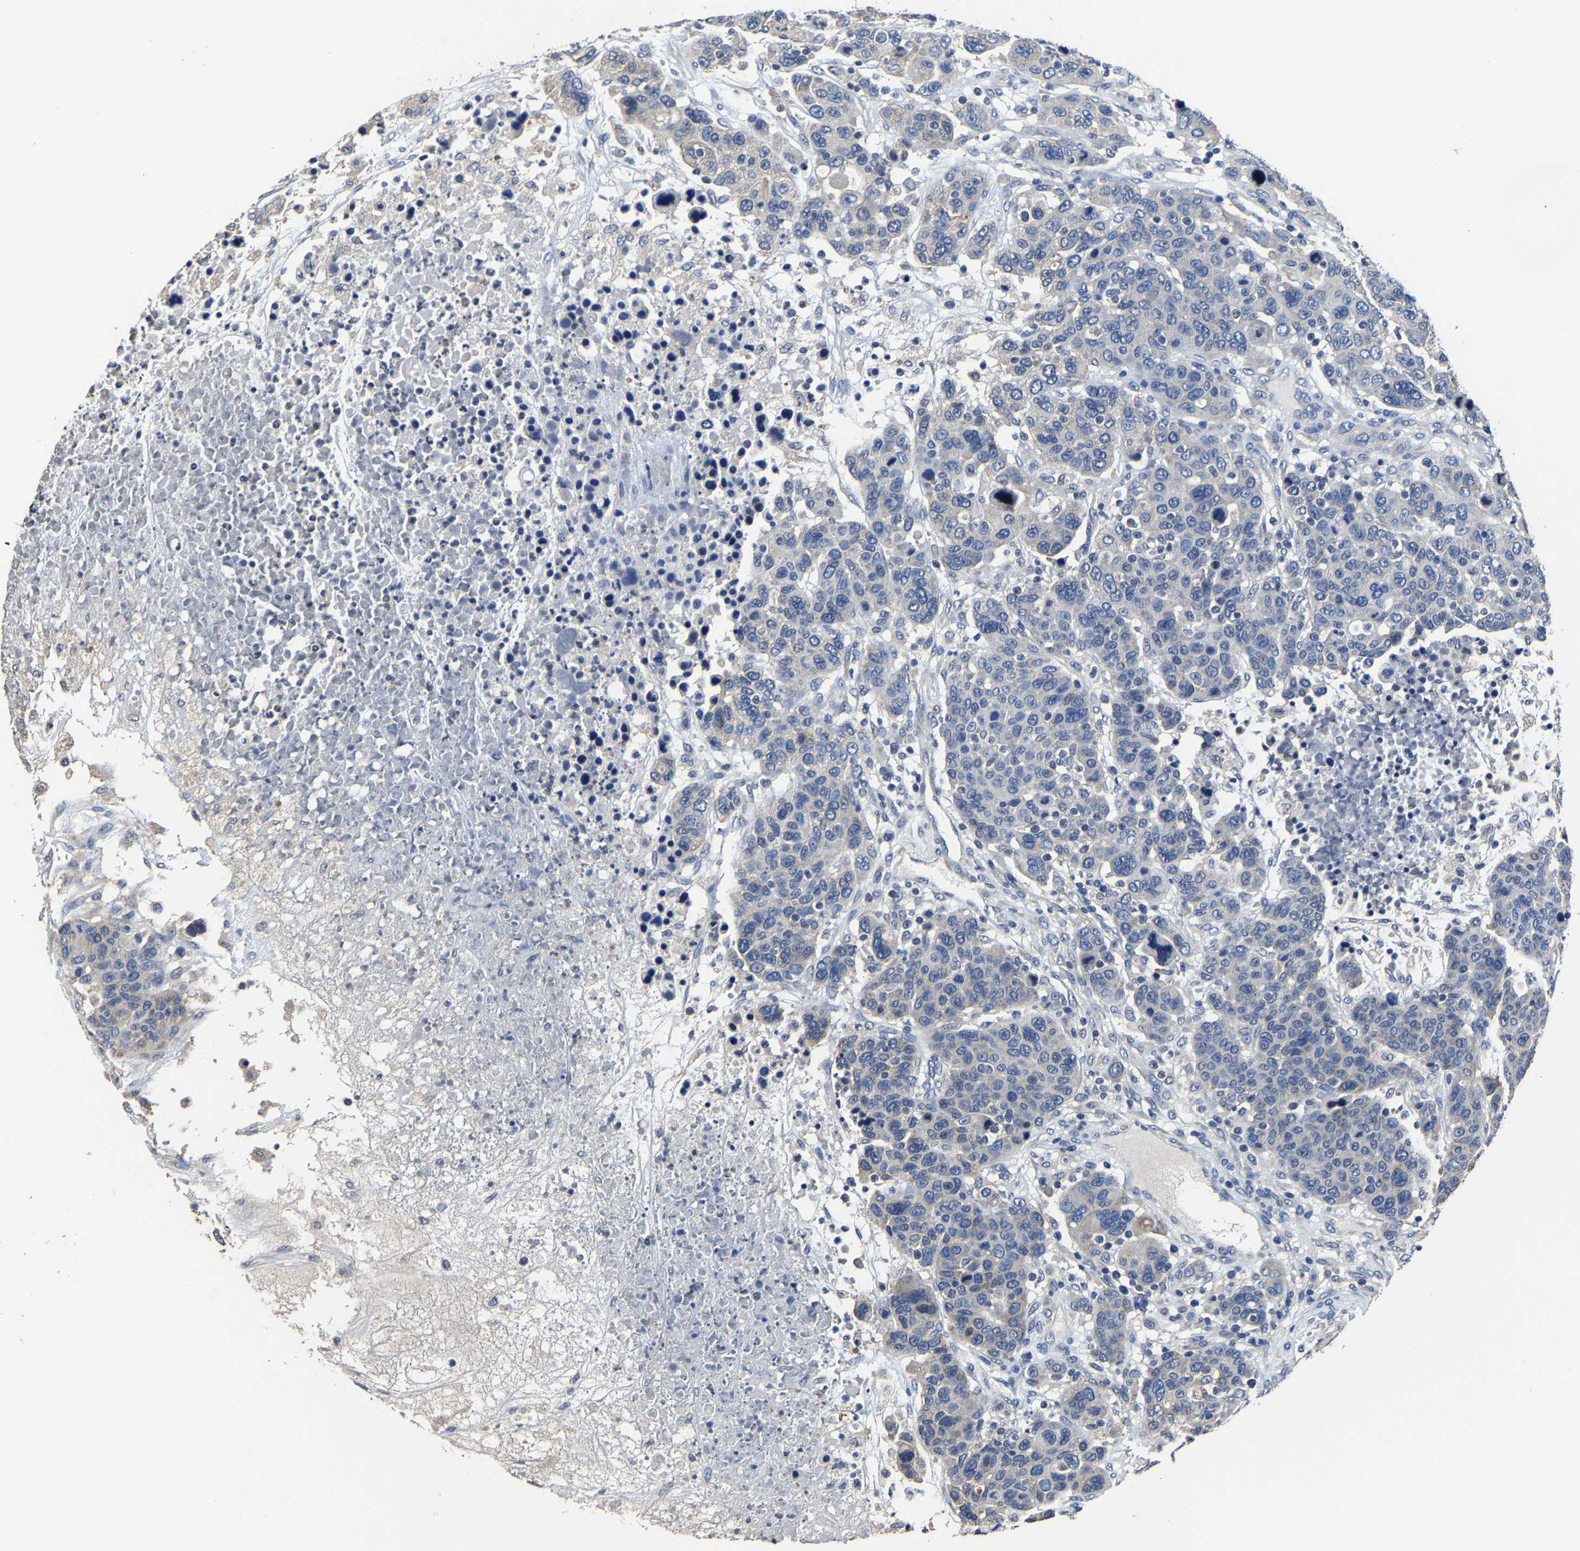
{"staining": {"intensity": "negative", "quantity": "none", "location": "none"}, "tissue": "breast cancer", "cell_type": "Tumor cells", "image_type": "cancer", "snomed": [{"axis": "morphology", "description": "Duct carcinoma"}, {"axis": "topography", "description": "Breast"}], "caption": "High magnification brightfield microscopy of breast cancer stained with DAB (brown) and counterstained with hematoxylin (blue): tumor cells show no significant positivity.", "gene": "EBAG9", "patient": {"sex": "female", "age": 37}}